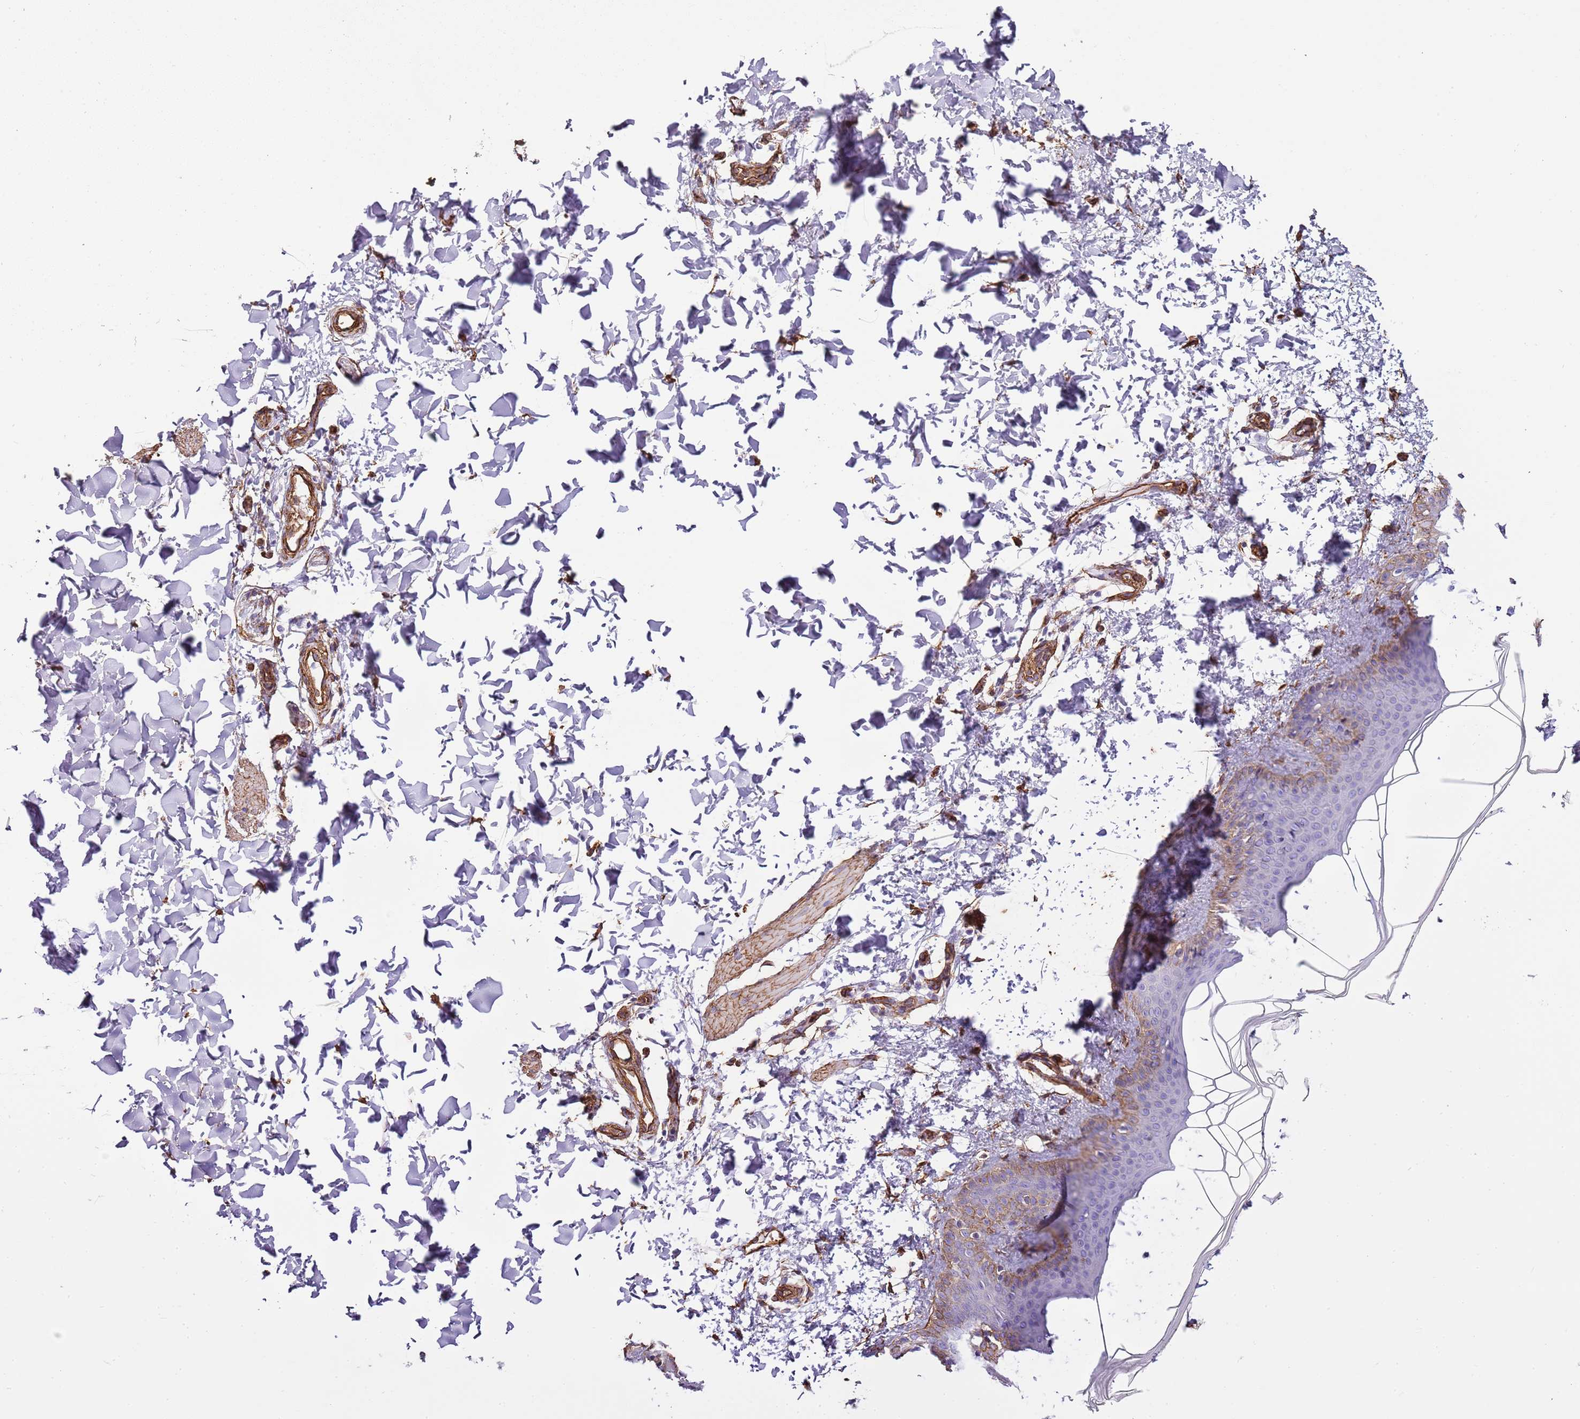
{"staining": {"intensity": "moderate", "quantity": ">75%", "location": "cytoplasmic/membranous"}, "tissue": "skin", "cell_type": "Fibroblasts", "image_type": "normal", "snomed": [{"axis": "morphology", "description": "Normal tissue, NOS"}, {"axis": "topography", "description": "Skin"}], "caption": "Immunohistochemical staining of unremarkable skin shows medium levels of moderate cytoplasmic/membranous expression in approximately >75% of fibroblasts. Nuclei are stained in blue.", "gene": "CTDSPL", "patient": {"sex": "male", "age": 36}}